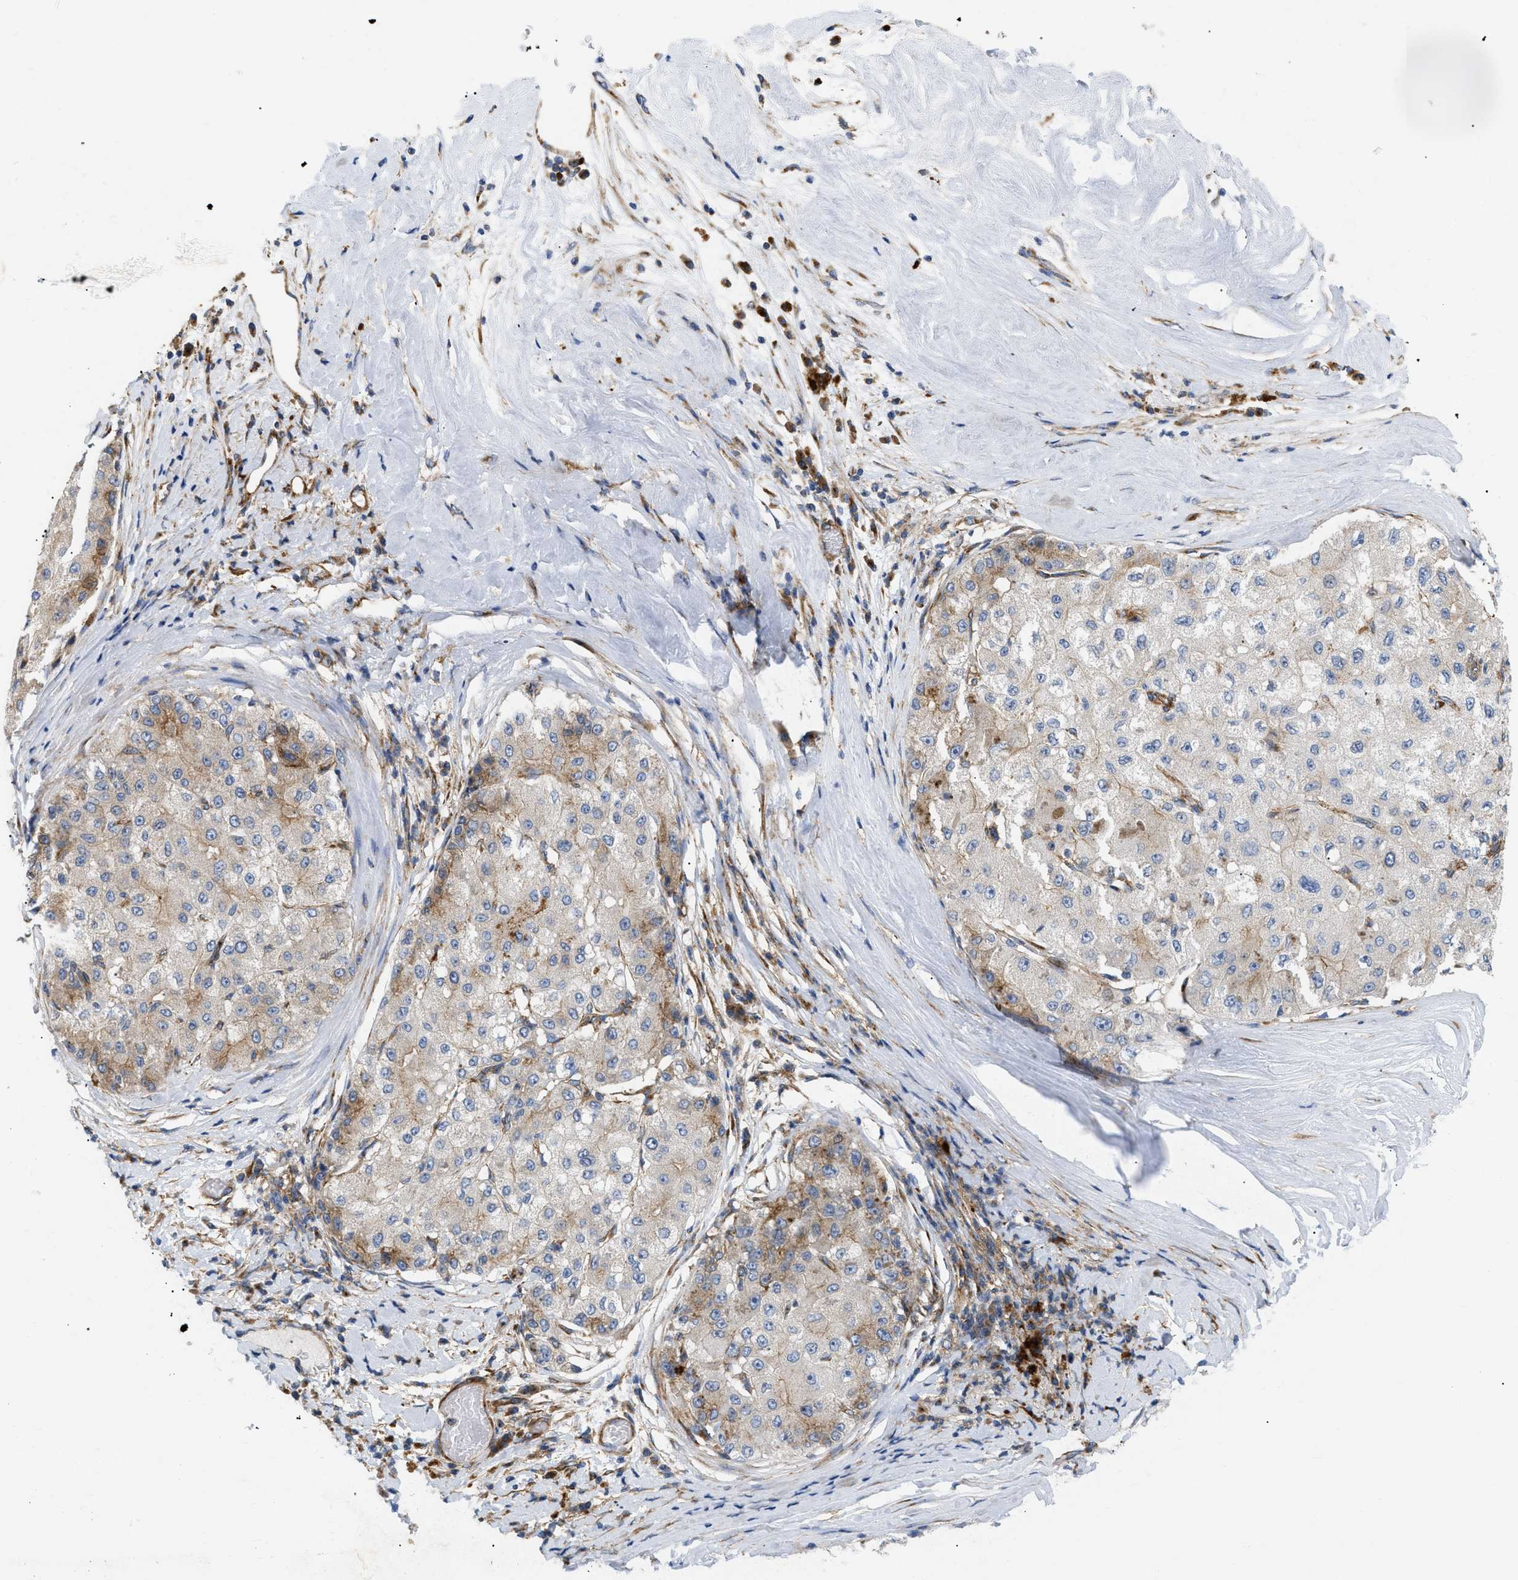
{"staining": {"intensity": "moderate", "quantity": "<25%", "location": "cytoplasmic/membranous"}, "tissue": "liver cancer", "cell_type": "Tumor cells", "image_type": "cancer", "snomed": [{"axis": "morphology", "description": "Carcinoma, Hepatocellular, NOS"}, {"axis": "topography", "description": "Liver"}], "caption": "A low amount of moderate cytoplasmic/membranous positivity is seen in approximately <25% of tumor cells in liver cancer (hepatocellular carcinoma) tissue. (brown staining indicates protein expression, while blue staining denotes nuclei).", "gene": "DCTN4", "patient": {"sex": "male", "age": 80}}